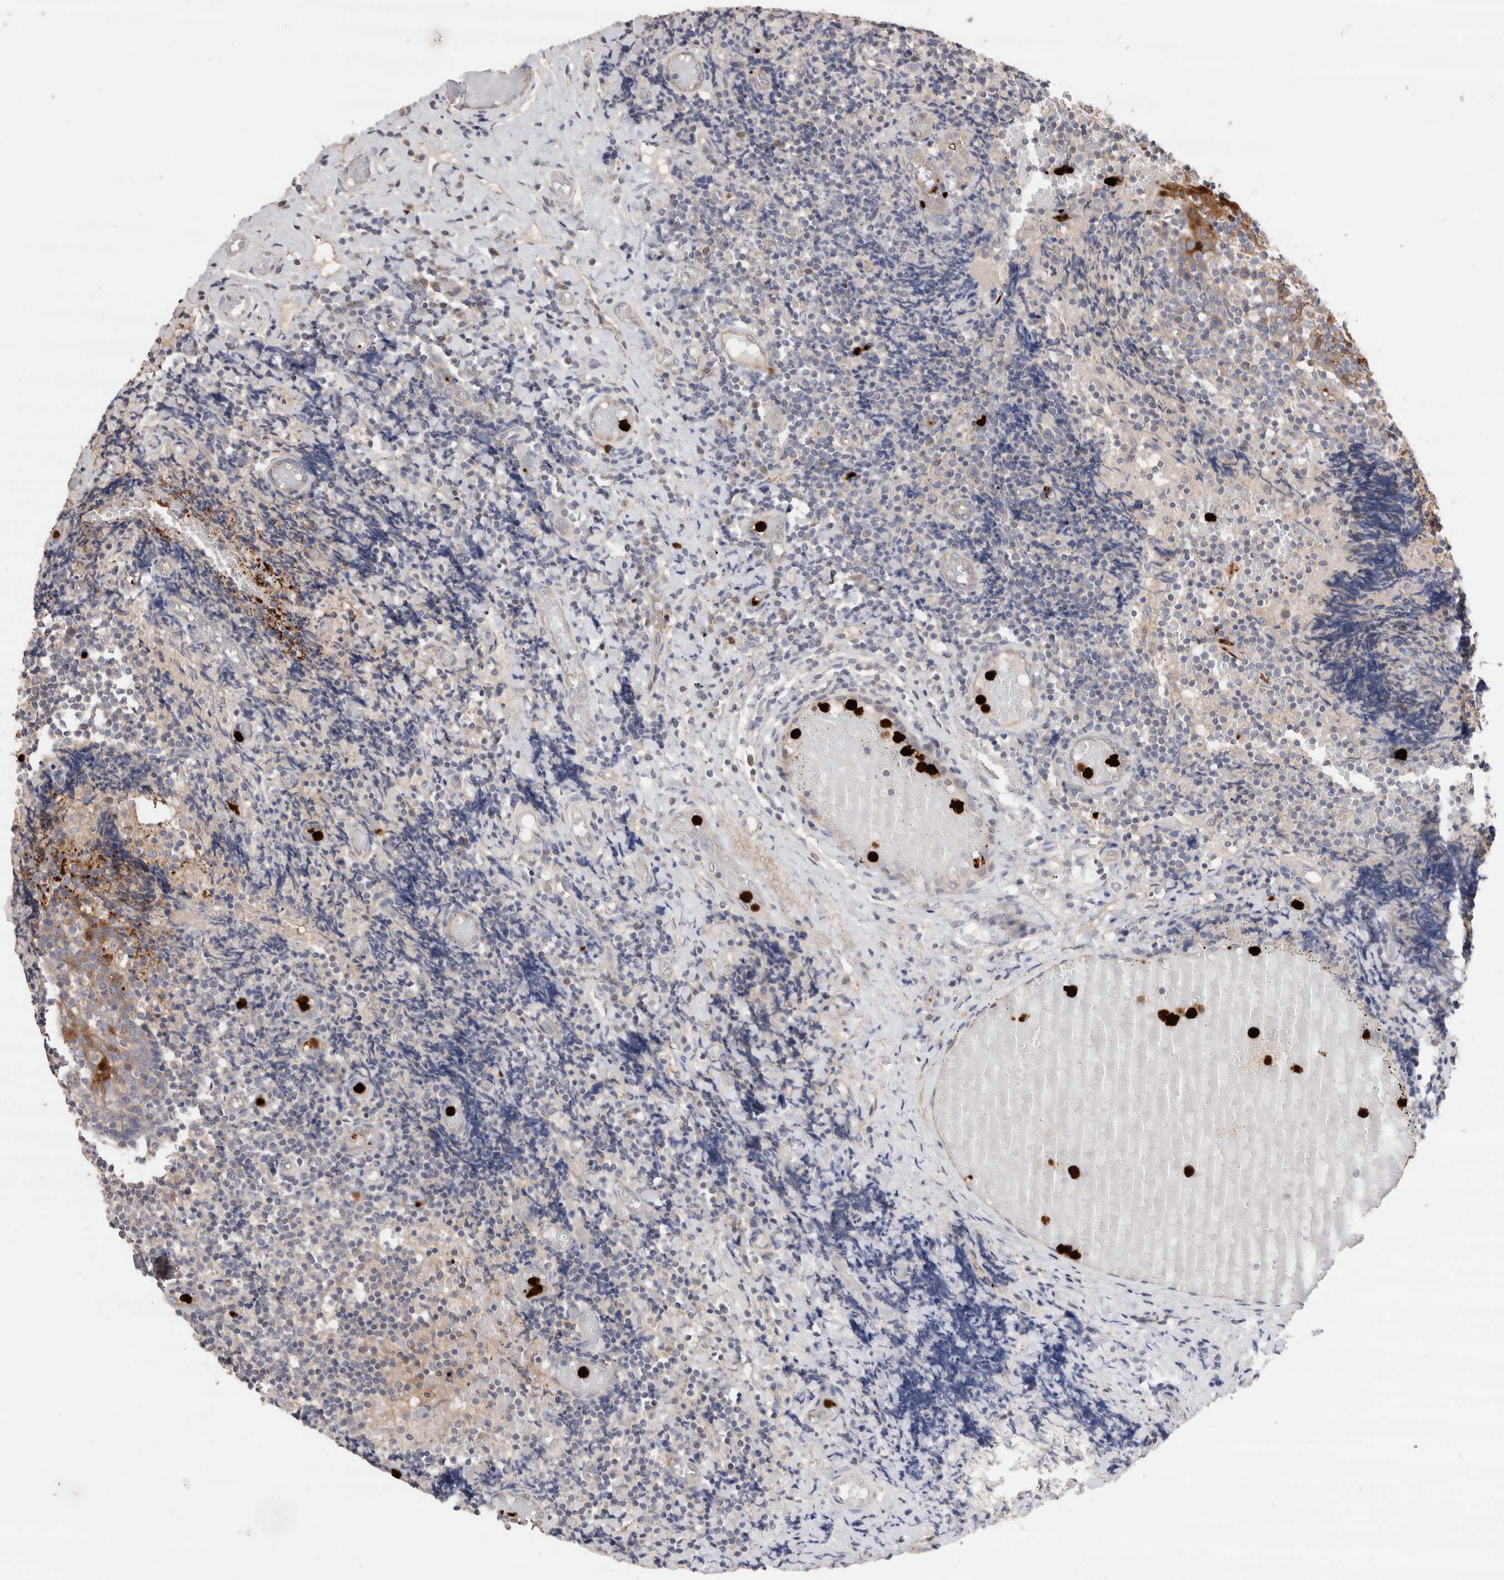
{"staining": {"intensity": "negative", "quantity": "none", "location": "none"}, "tissue": "tonsil", "cell_type": "Germinal center cells", "image_type": "normal", "snomed": [{"axis": "morphology", "description": "Normal tissue, NOS"}, {"axis": "topography", "description": "Tonsil"}], "caption": "A histopathology image of human tonsil is negative for staining in germinal center cells. Brightfield microscopy of immunohistochemistry stained with DAB (brown) and hematoxylin (blue), captured at high magnification.", "gene": "NXT2", "patient": {"sex": "female", "age": 19}}